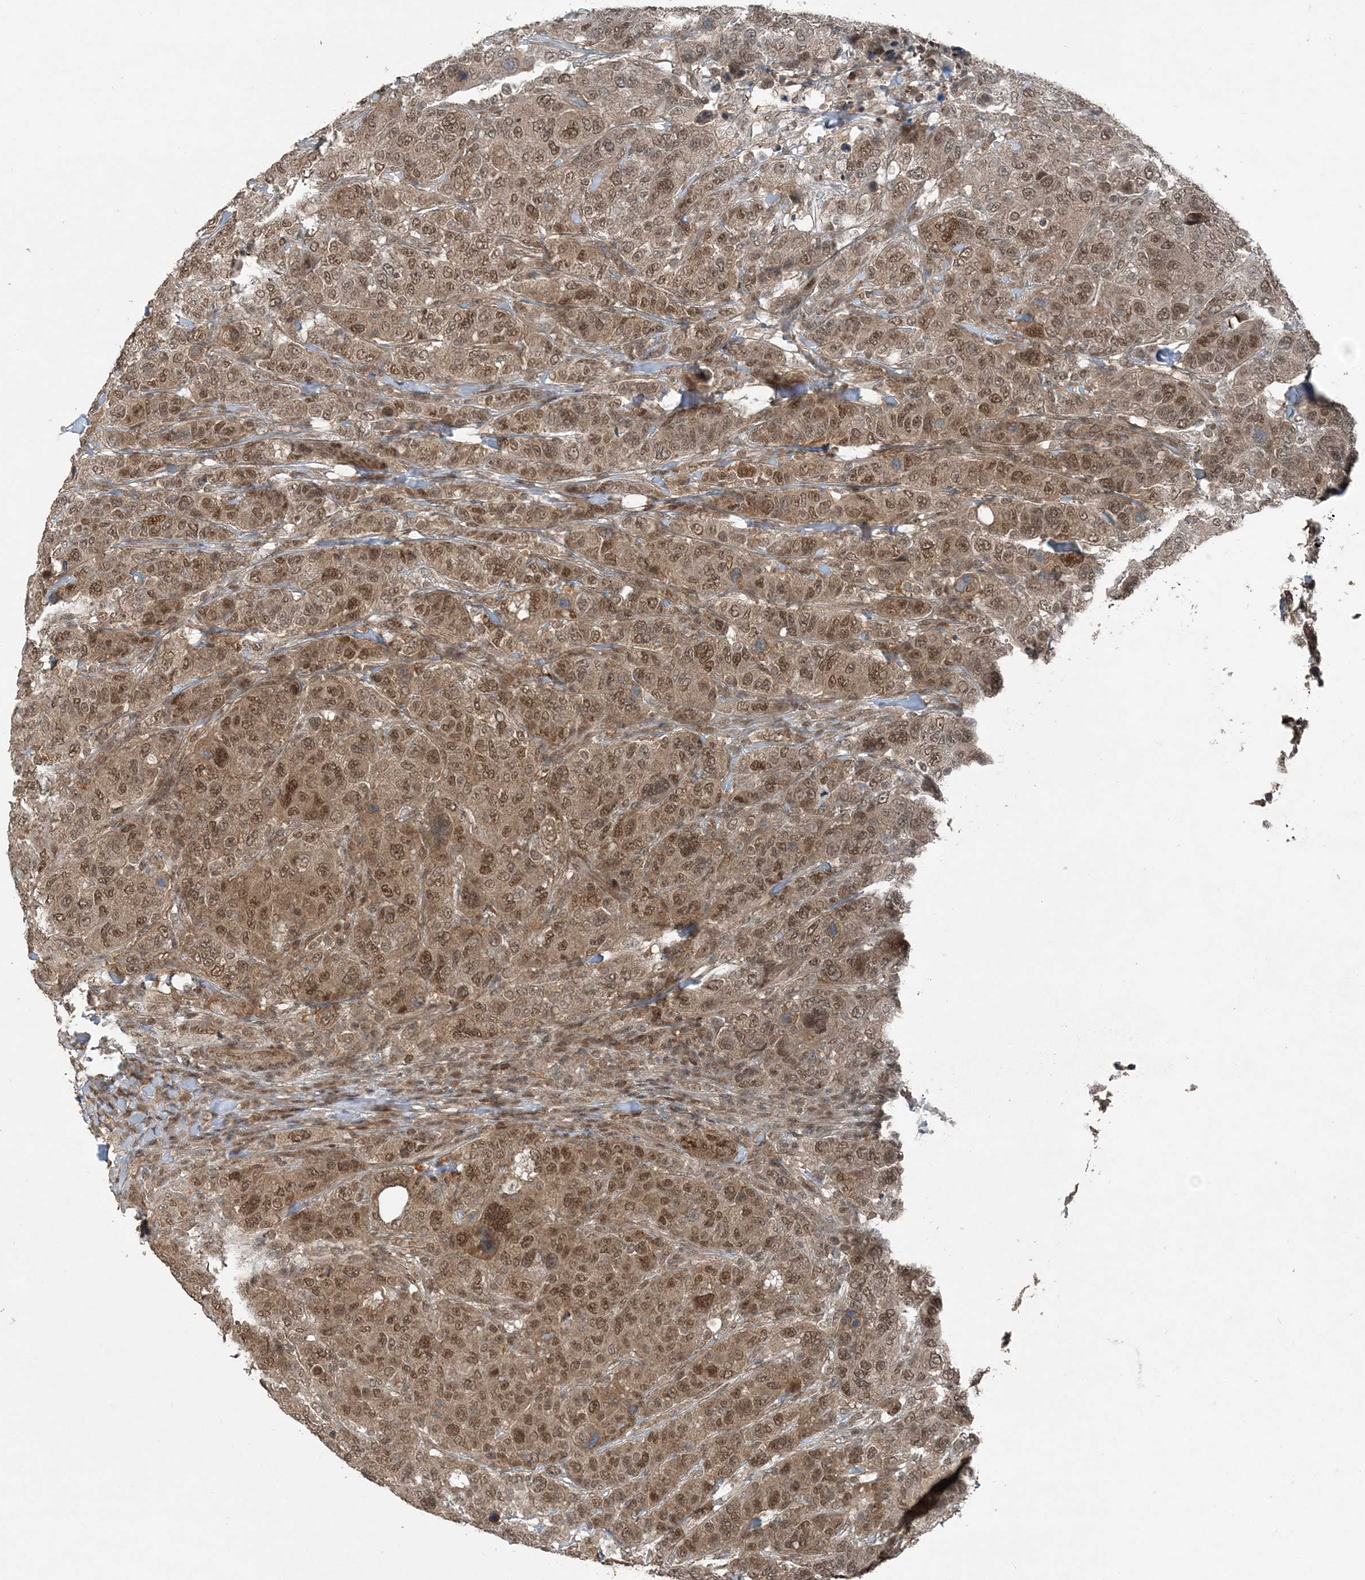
{"staining": {"intensity": "moderate", "quantity": ">75%", "location": "nuclear"}, "tissue": "breast cancer", "cell_type": "Tumor cells", "image_type": "cancer", "snomed": [{"axis": "morphology", "description": "Duct carcinoma"}, {"axis": "topography", "description": "Breast"}], "caption": "The immunohistochemical stain labels moderate nuclear expression in tumor cells of breast cancer (invasive ductal carcinoma) tissue.", "gene": "COPS7B", "patient": {"sex": "female", "age": 37}}